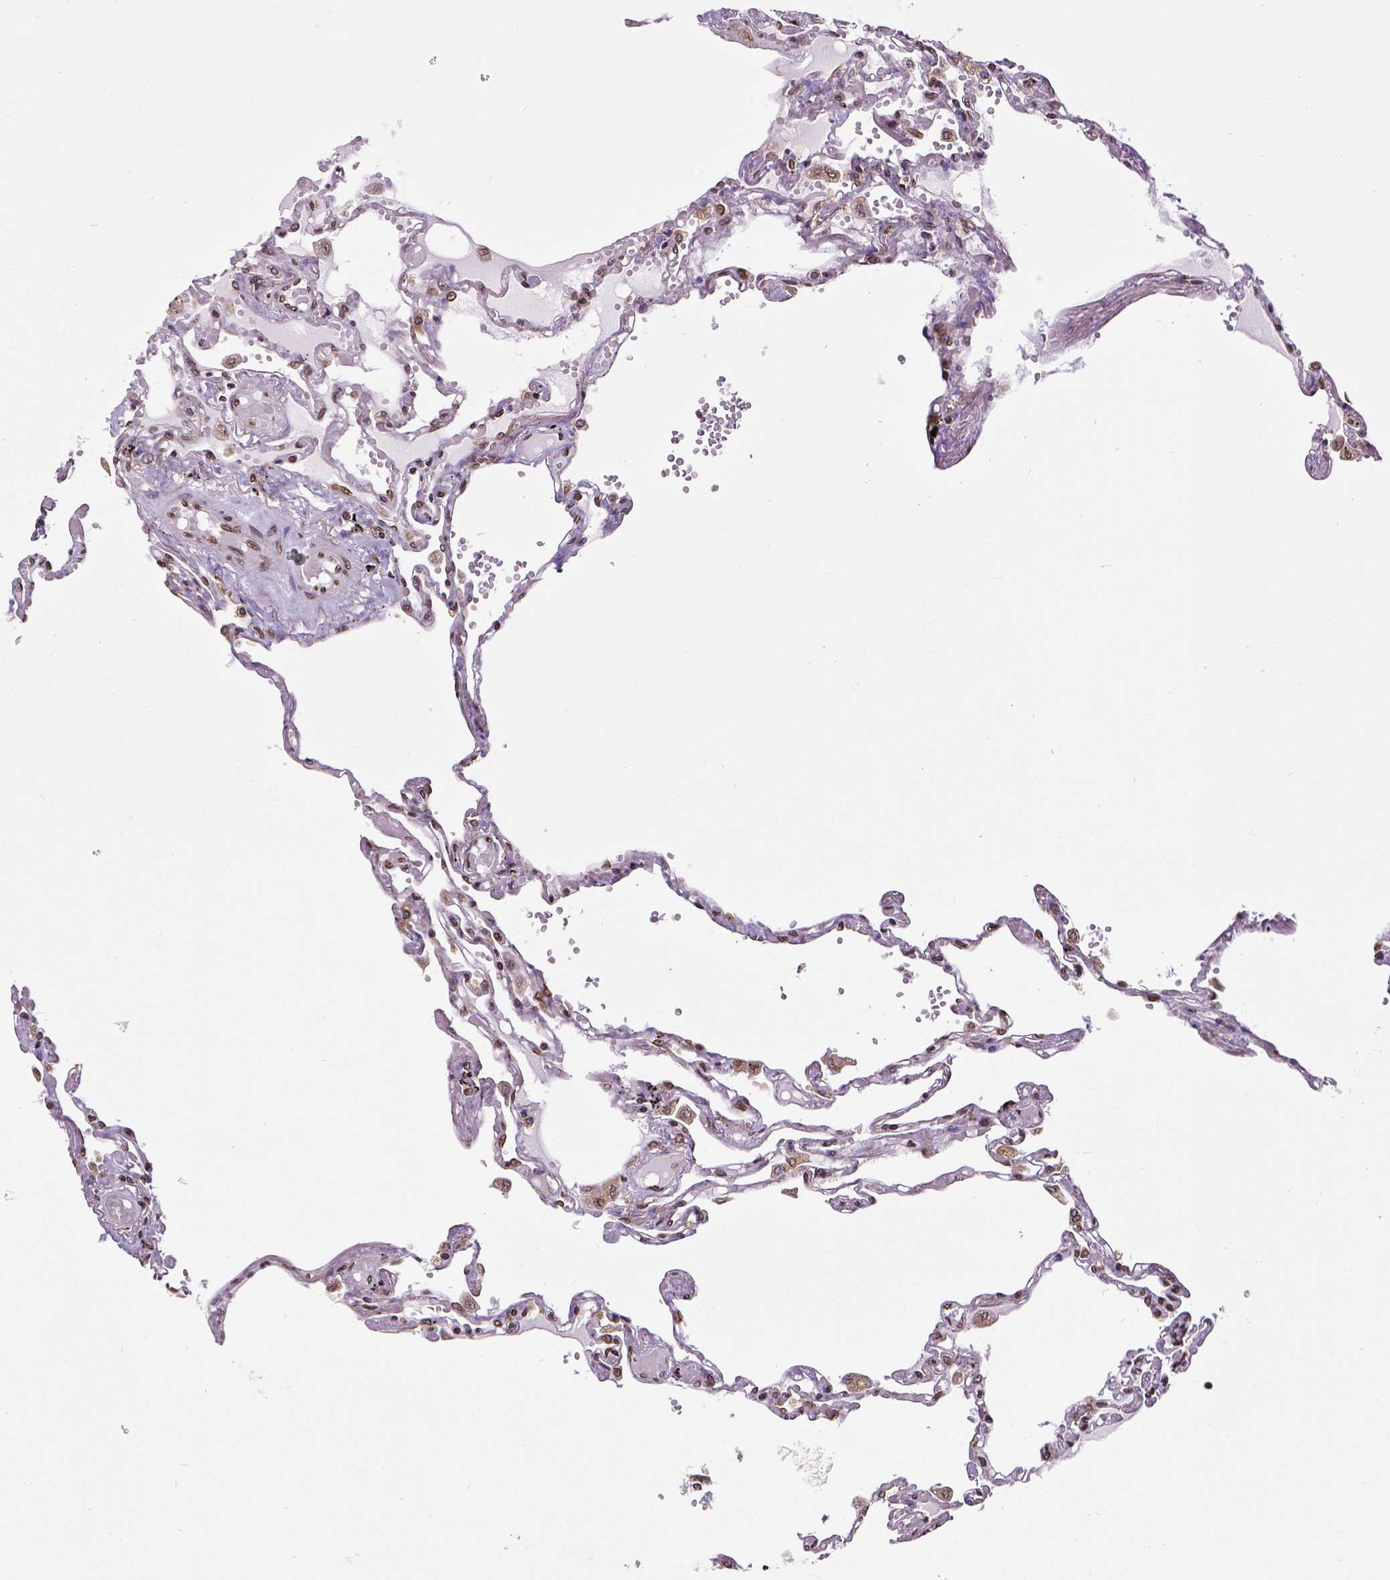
{"staining": {"intensity": "strong", "quantity": ">75%", "location": "cytoplasmic/membranous,nuclear"}, "tissue": "lung", "cell_type": "Alveolar cells", "image_type": "normal", "snomed": [{"axis": "morphology", "description": "Normal tissue, NOS"}, {"axis": "morphology", "description": "Adenocarcinoma, NOS"}, {"axis": "topography", "description": "Cartilage tissue"}, {"axis": "topography", "description": "Lung"}], "caption": "DAB immunohistochemical staining of normal lung demonstrates strong cytoplasmic/membranous,nuclear protein staining in about >75% of alveolar cells.", "gene": "MTDH", "patient": {"sex": "female", "age": 67}}